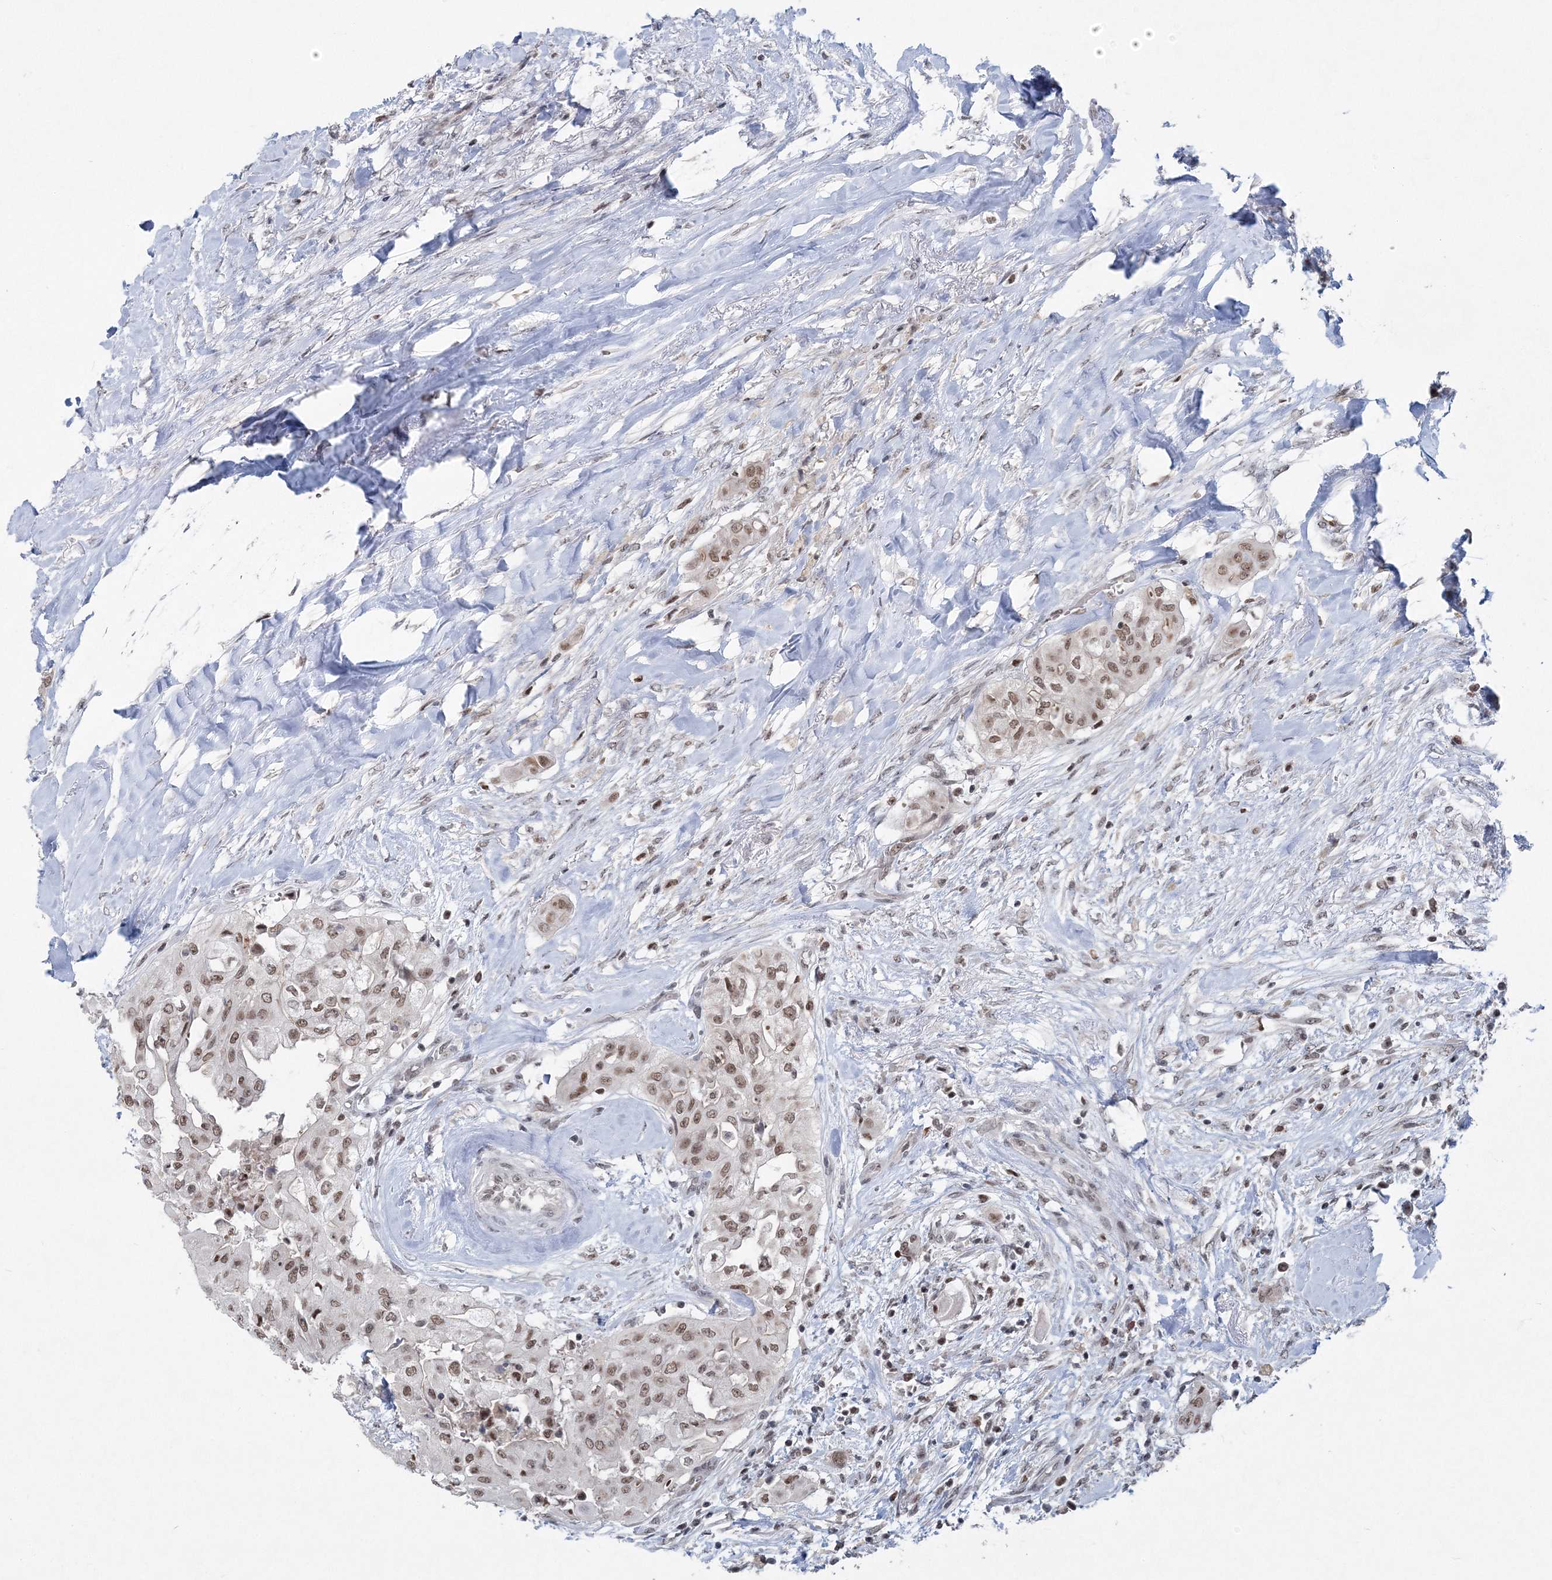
{"staining": {"intensity": "weak", "quantity": ">75%", "location": "nuclear"}, "tissue": "thyroid cancer", "cell_type": "Tumor cells", "image_type": "cancer", "snomed": [{"axis": "morphology", "description": "Papillary adenocarcinoma, NOS"}, {"axis": "topography", "description": "Thyroid gland"}], "caption": "Protein analysis of thyroid papillary adenocarcinoma tissue demonstrates weak nuclear staining in about >75% of tumor cells. (brown staining indicates protein expression, while blue staining denotes nuclei).", "gene": "PDS5A", "patient": {"sex": "female", "age": 59}}